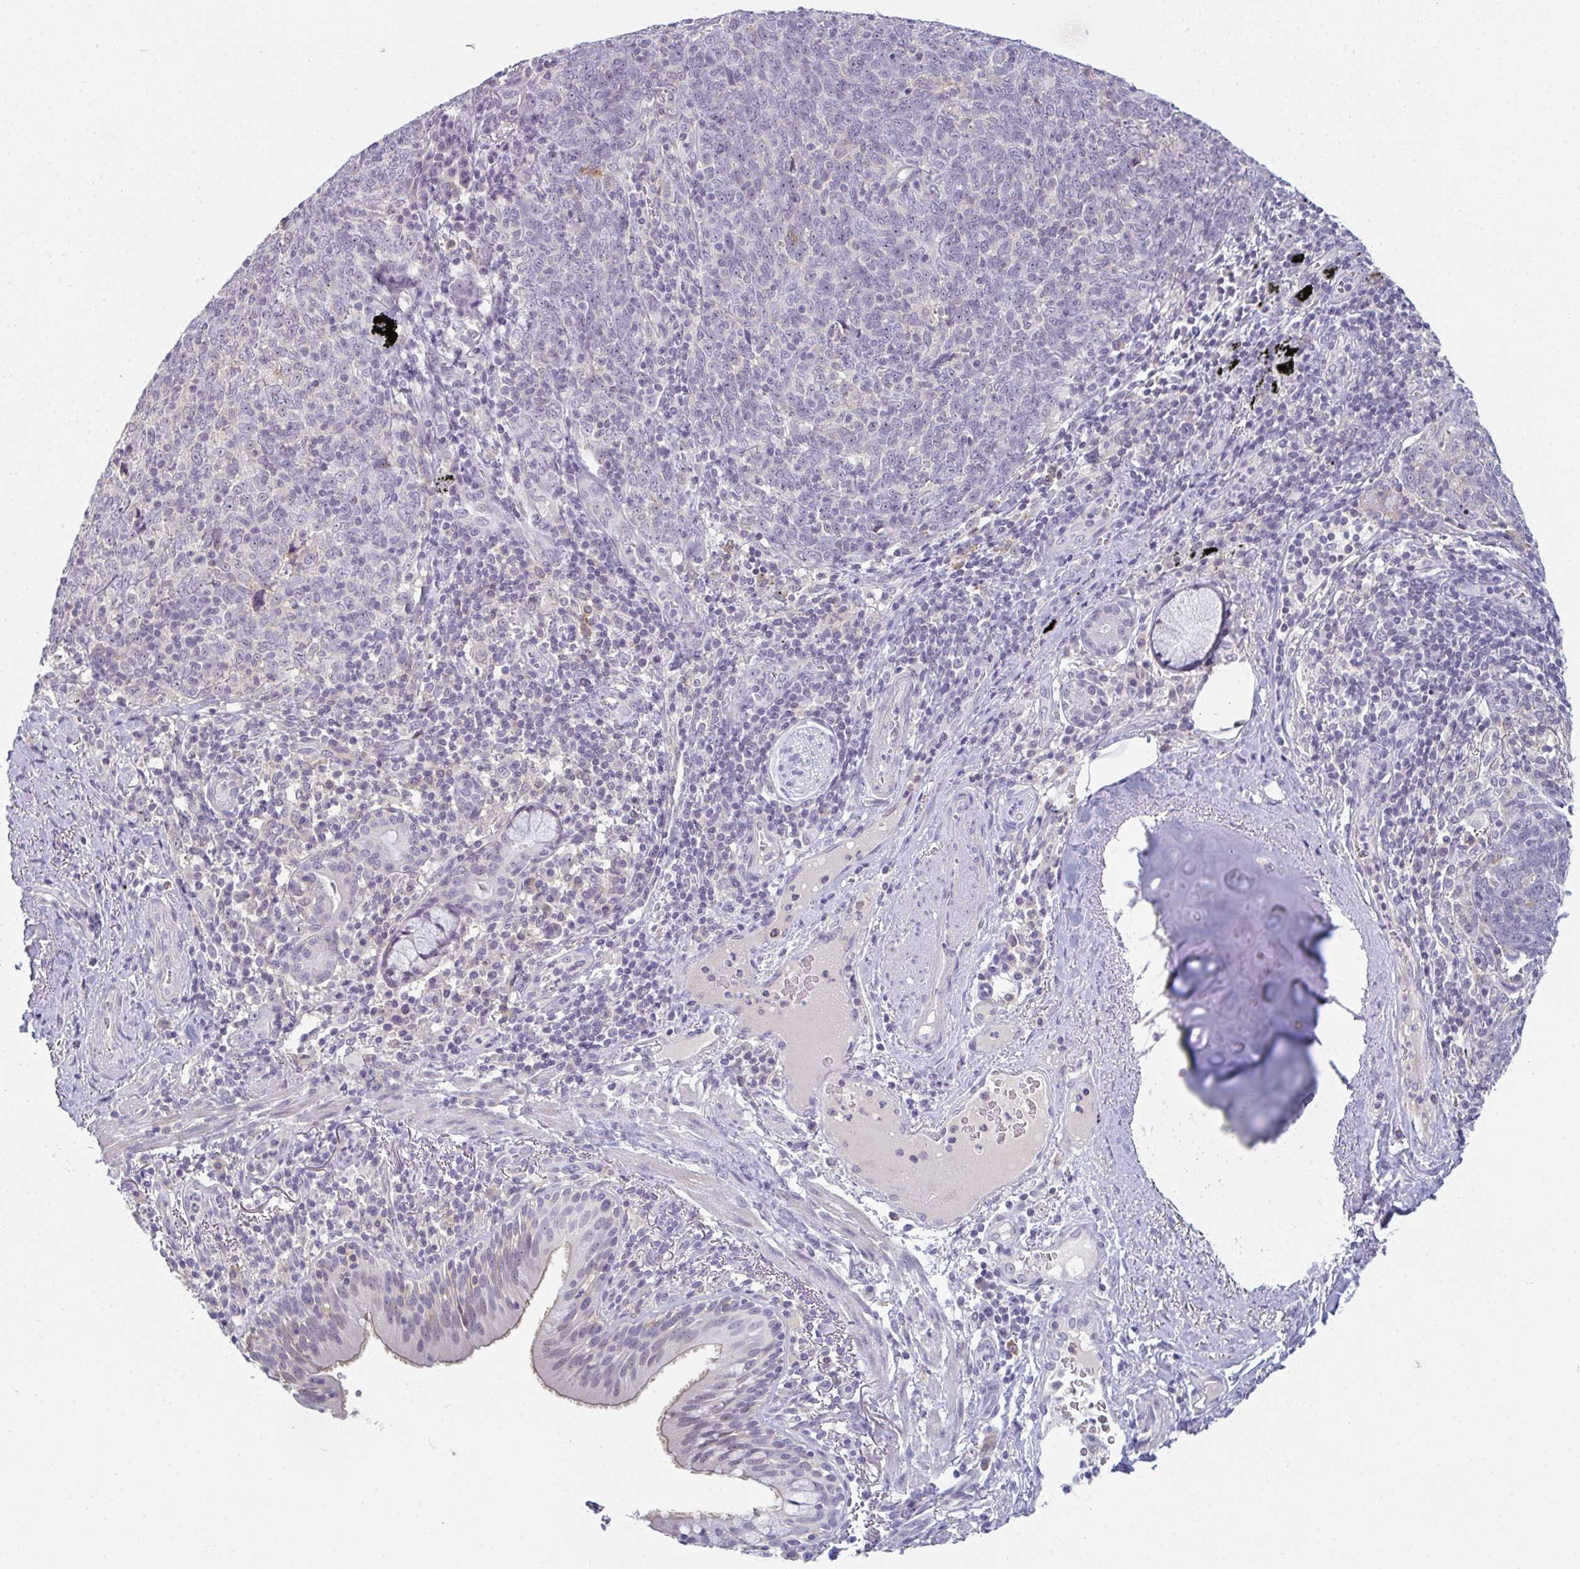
{"staining": {"intensity": "negative", "quantity": "none", "location": "none"}, "tissue": "lung cancer", "cell_type": "Tumor cells", "image_type": "cancer", "snomed": [{"axis": "morphology", "description": "Squamous cell carcinoma, NOS"}, {"axis": "topography", "description": "Lung"}], "caption": "Tumor cells show no significant expression in lung cancer (squamous cell carcinoma).", "gene": "PPFIA4", "patient": {"sex": "female", "age": 72}}